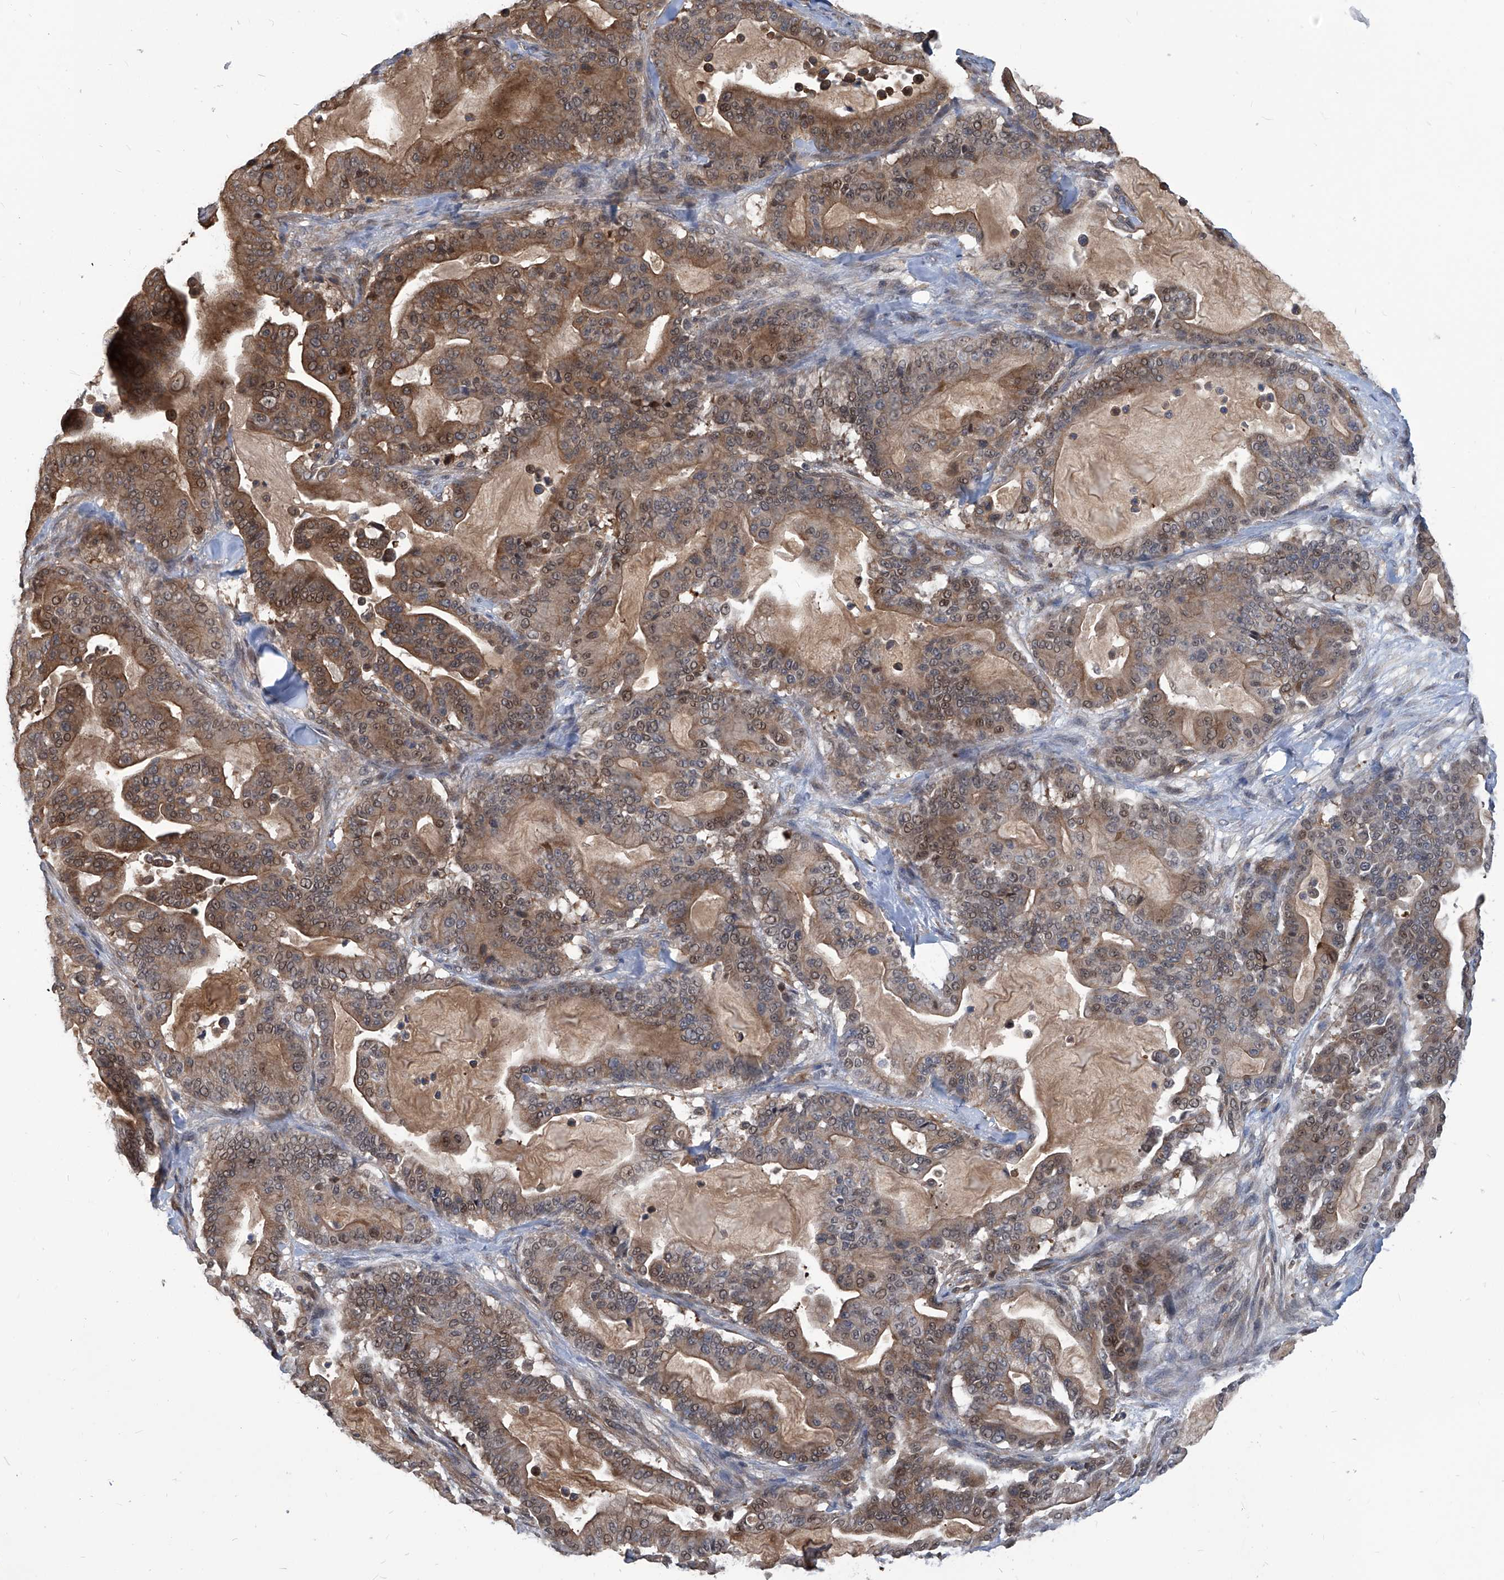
{"staining": {"intensity": "moderate", "quantity": ">75%", "location": "cytoplasmic/membranous,nuclear"}, "tissue": "pancreatic cancer", "cell_type": "Tumor cells", "image_type": "cancer", "snomed": [{"axis": "morphology", "description": "Adenocarcinoma, NOS"}, {"axis": "topography", "description": "Pancreas"}], "caption": "IHC of human pancreatic cancer shows medium levels of moderate cytoplasmic/membranous and nuclear positivity in approximately >75% of tumor cells. The protein of interest is stained brown, and the nuclei are stained in blue (DAB IHC with brightfield microscopy, high magnification).", "gene": "PSMB1", "patient": {"sex": "male", "age": 63}}